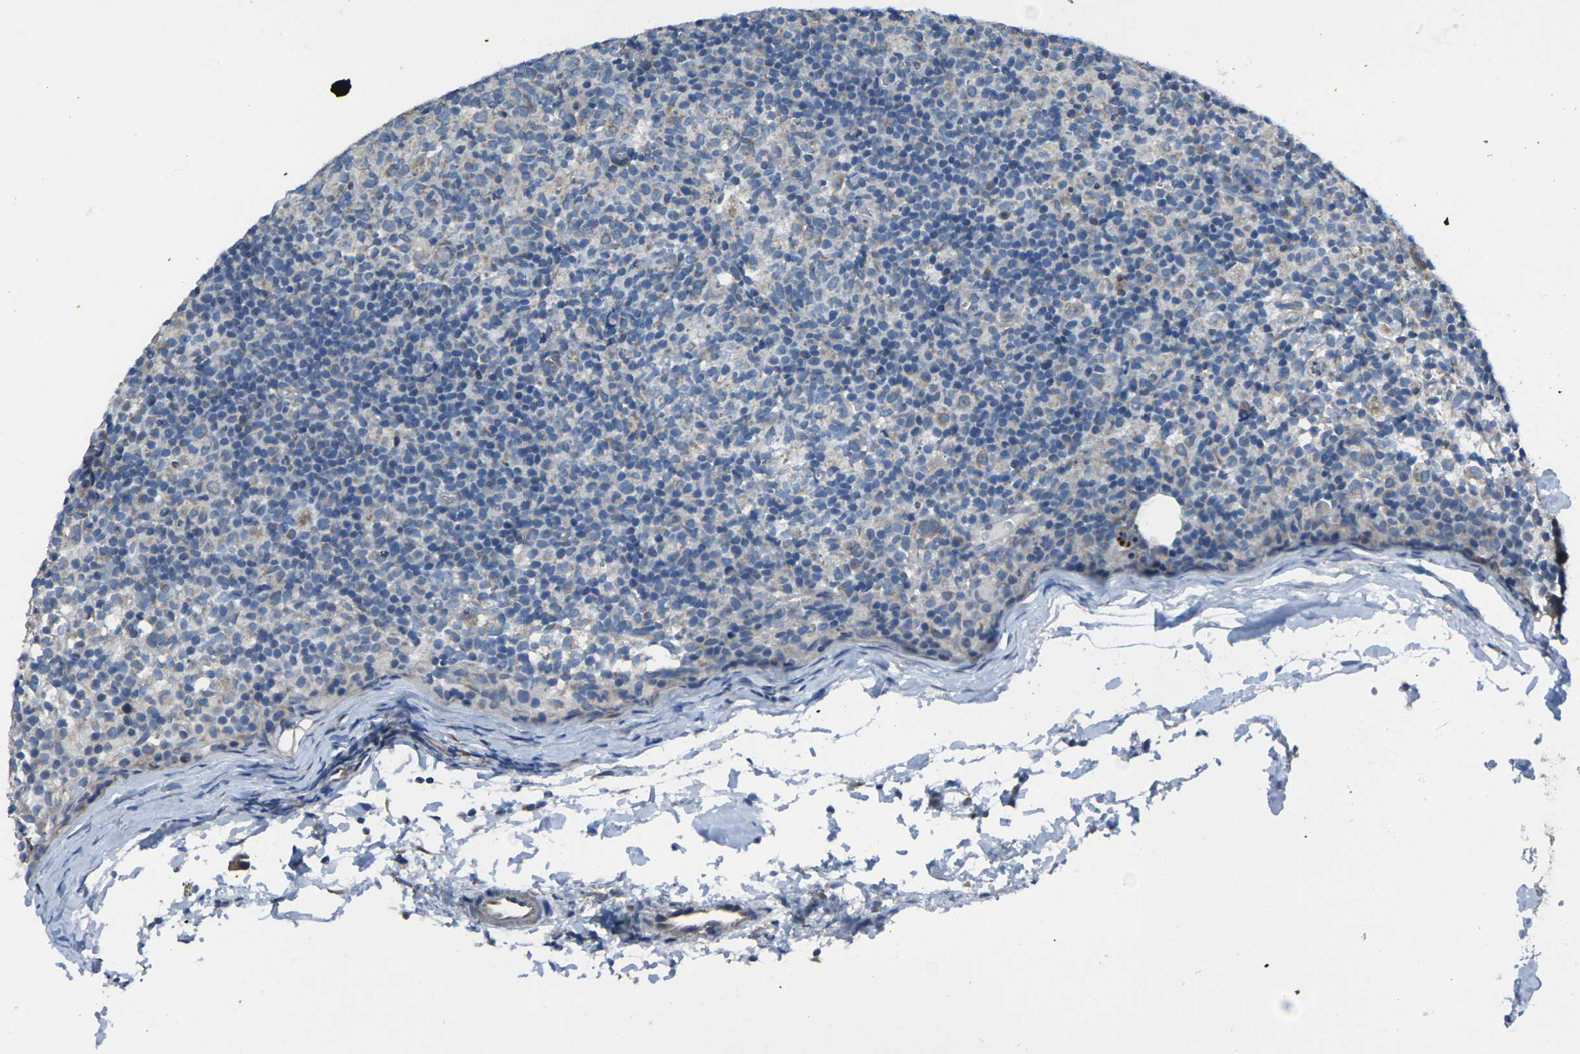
{"staining": {"intensity": "weak", "quantity": ">75%", "location": "cytoplasmic/membranous"}, "tissue": "lymph node", "cell_type": "Germinal center cells", "image_type": "normal", "snomed": [{"axis": "morphology", "description": "Normal tissue, NOS"}, {"axis": "morphology", "description": "Inflammation, NOS"}, {"axis": "topography", "description": "Lymph node"}], "caption": "Protein staining of benign lymph node displays weak cytoplasmic/membranous expression in approximately >75% of germinal center cells. Using DAB (3,3'-diaminobenzidine) (brown) and hematoxylin (blue) stains, captured at high magnification using brightfield microscopy.", "gene": "TMEM120B", "patient": {"sex": "male", "age": 55}}